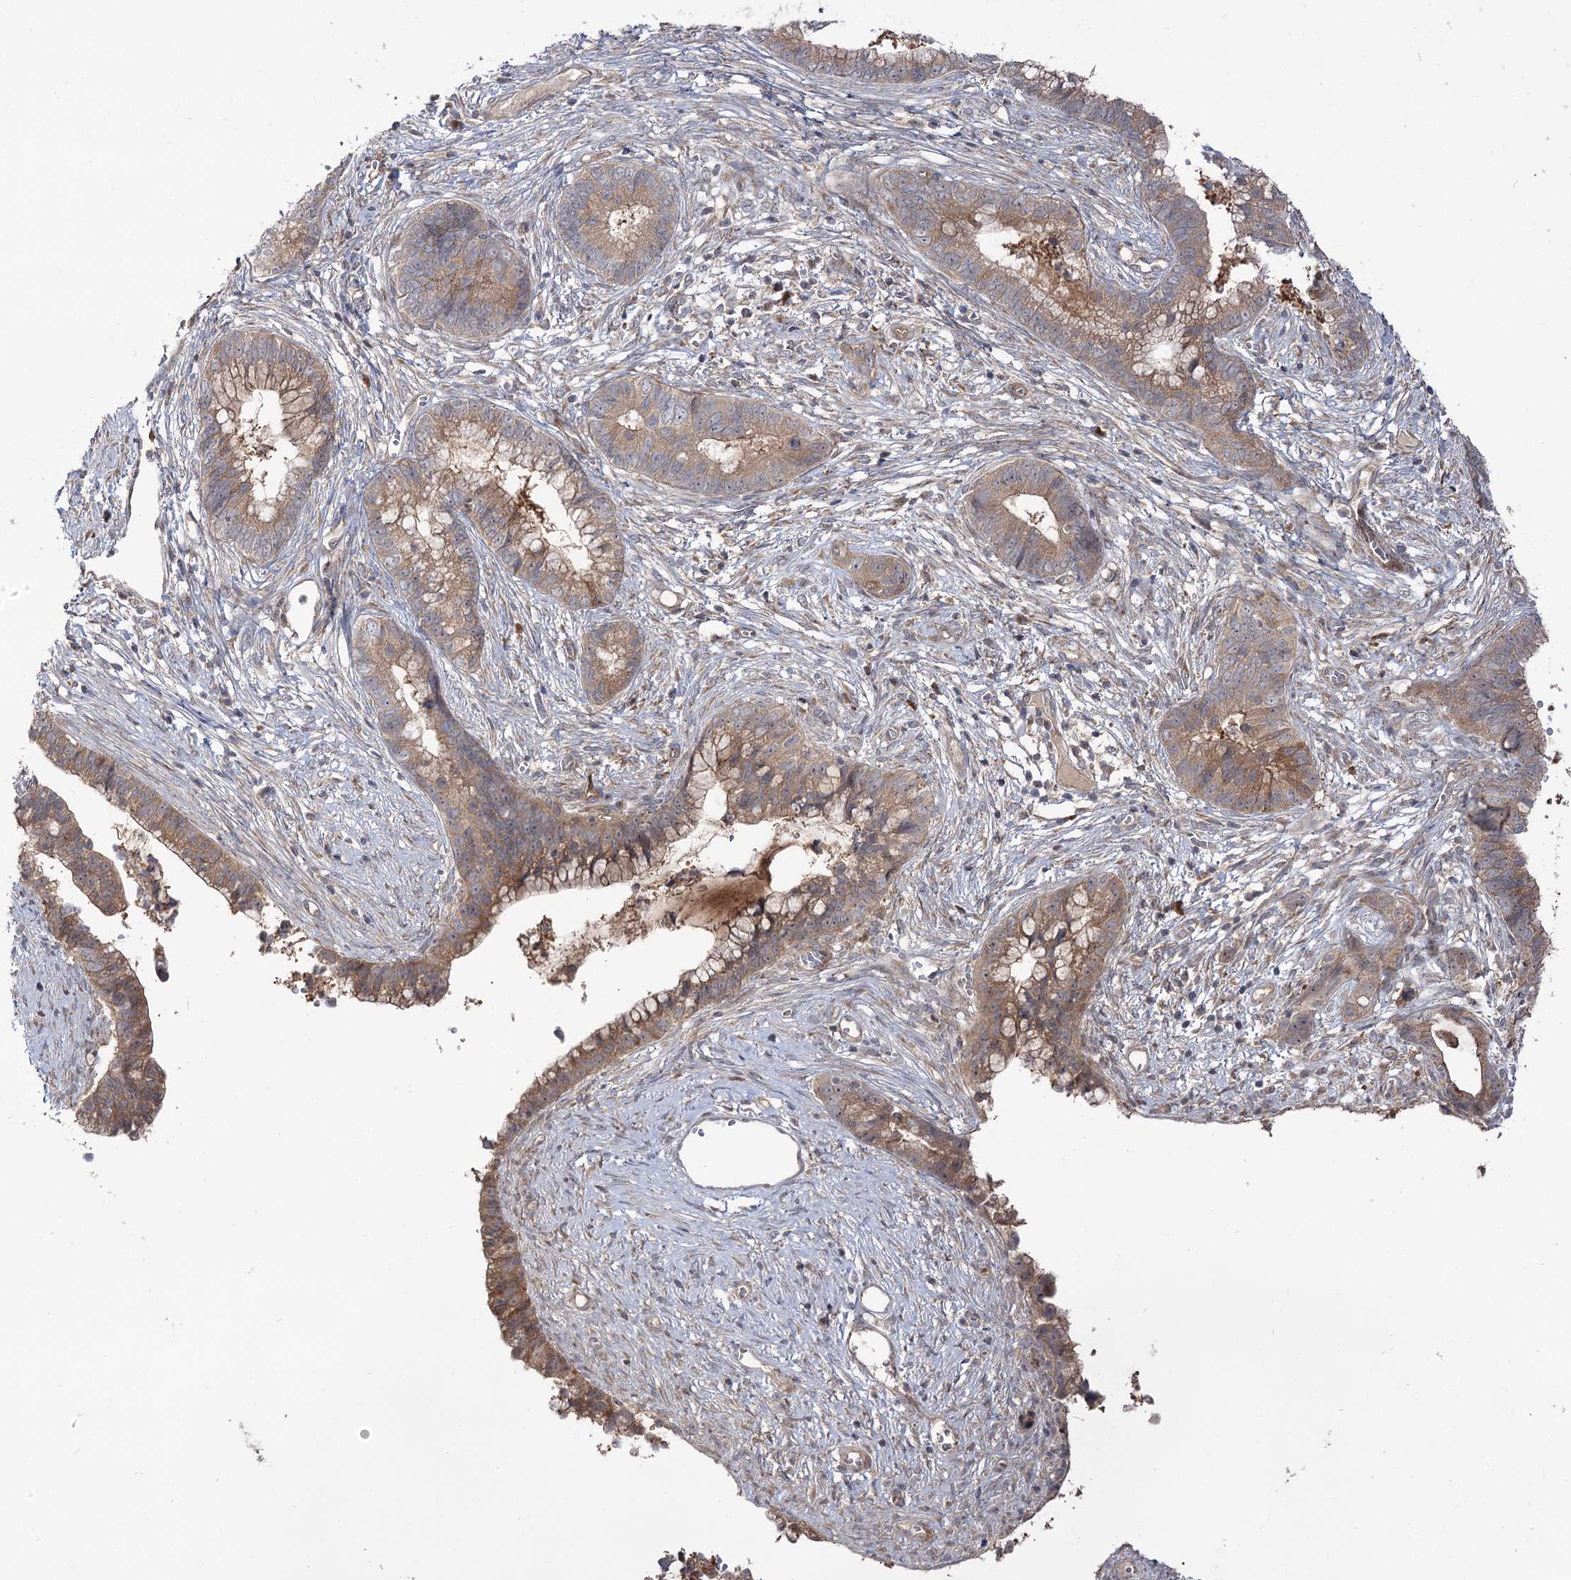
{"staining": {"intensity": "moderate", "quantity": ">75%", "location": "cytoplasmic/membranous"}, "tissue": "cervical cancer", "cell_type": "Tumor cells", "image_type": "cancer", "snomed": [{"axis": "morphology", "description": "Adenocarcinoma, NOS"}, {"axis": "topography", "description": "Cervix"}], "caption": "Brown immunohistochemical staining in adenocarcinoma (cervical) shows moderate cytoplasmic/membranous staining in about >75% of tumor cells. (DAB (3,3'-diaminobenzidine) IHC, brown staining for protein, blue staining for nuclei).", "gene": "C11orf80", "patient": {"sex": "female", "age": 44}}